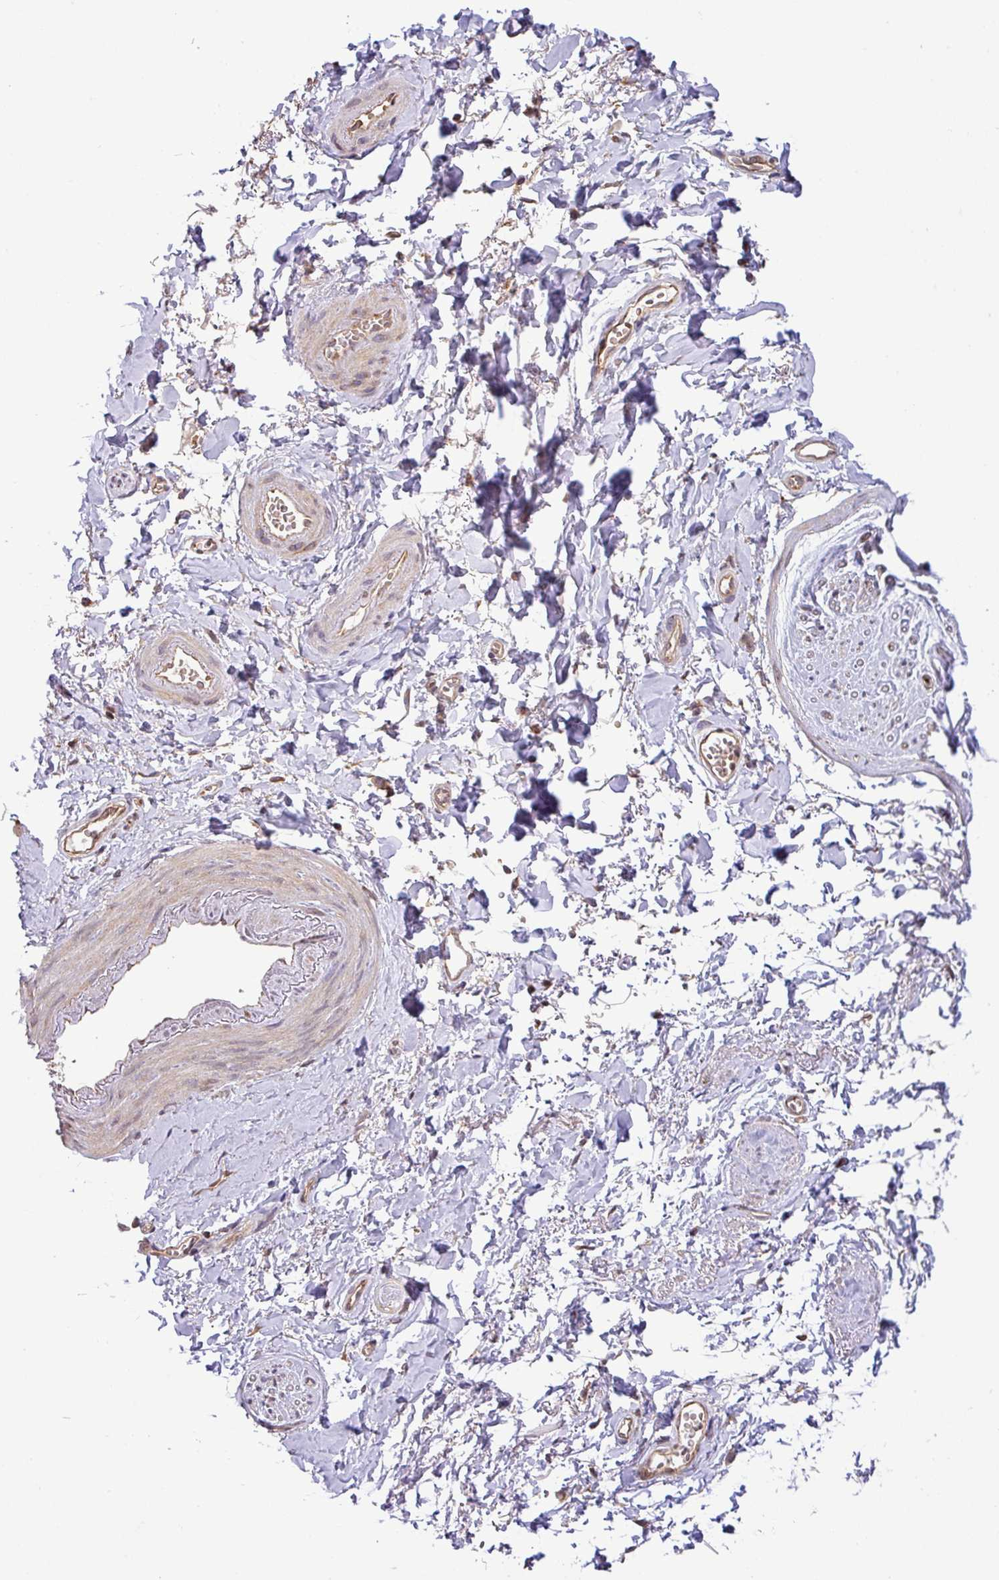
{"staining": {"intensity": "negative", "quantity": "none", "location": "none"}, "tissue": "adipose tissue", "cell_type": "Adipocytes", "image_type": "normal", "snomed": [{"axis": "morphology", "description": "Normal tissue, NOS"}, {"axis": "topography", "description": "Vulva"}, {"axis": "topography", "description": "Vagina"}, {"axis": "topography", "description": "Peripheral nerve tissue"}], "caption": "This is an immunohistochemistry (IHC) histopathology image of normal human adipose tissue. There is no positivity in adipocytes.", "gene": "SHB", "patient": {"sex": "female", "age": 66}}